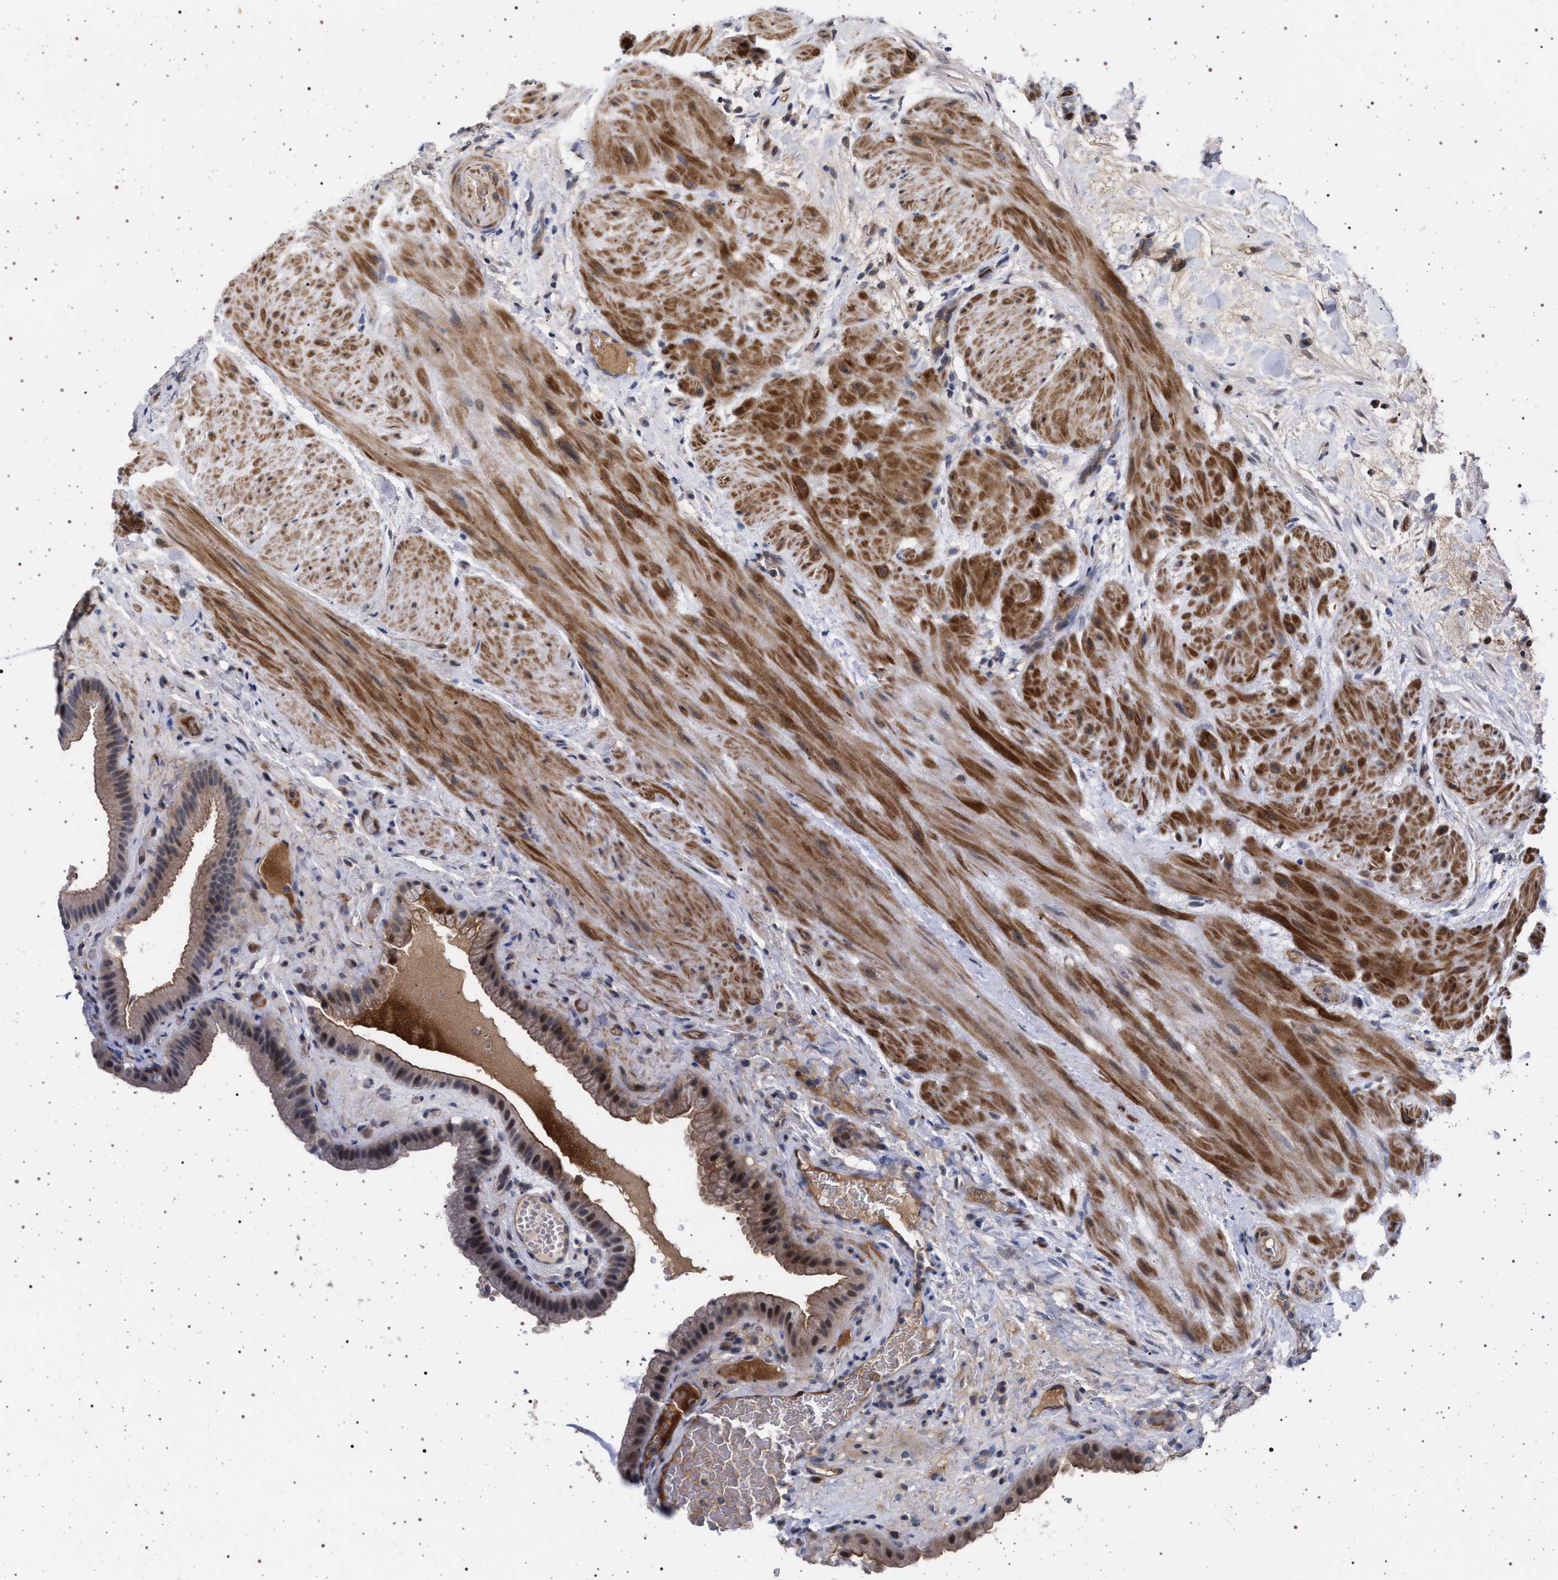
{"staining": {"intensity": "moderate", "quantity": ">75%", "location": "cytoplasmic/membranous,nuclear"}, "tissue": "gallbladder", "cell_type": "Glandular cells", "image_type": "normal", "snomed": [{"axis": "morphology", "description": "Normal tissue, NOS"}, {"axis": "topography", "description": "Gallbladder"}], "caption": "Approximately >75% of glandular cells in unremarkable gallbladder display moderate cytoplasmic/membranous,nuclear protein expression as visualized by brown immunohistochemical staining.", "gene": "RBM48", "patient": {"sex": "male", "age": 49}}